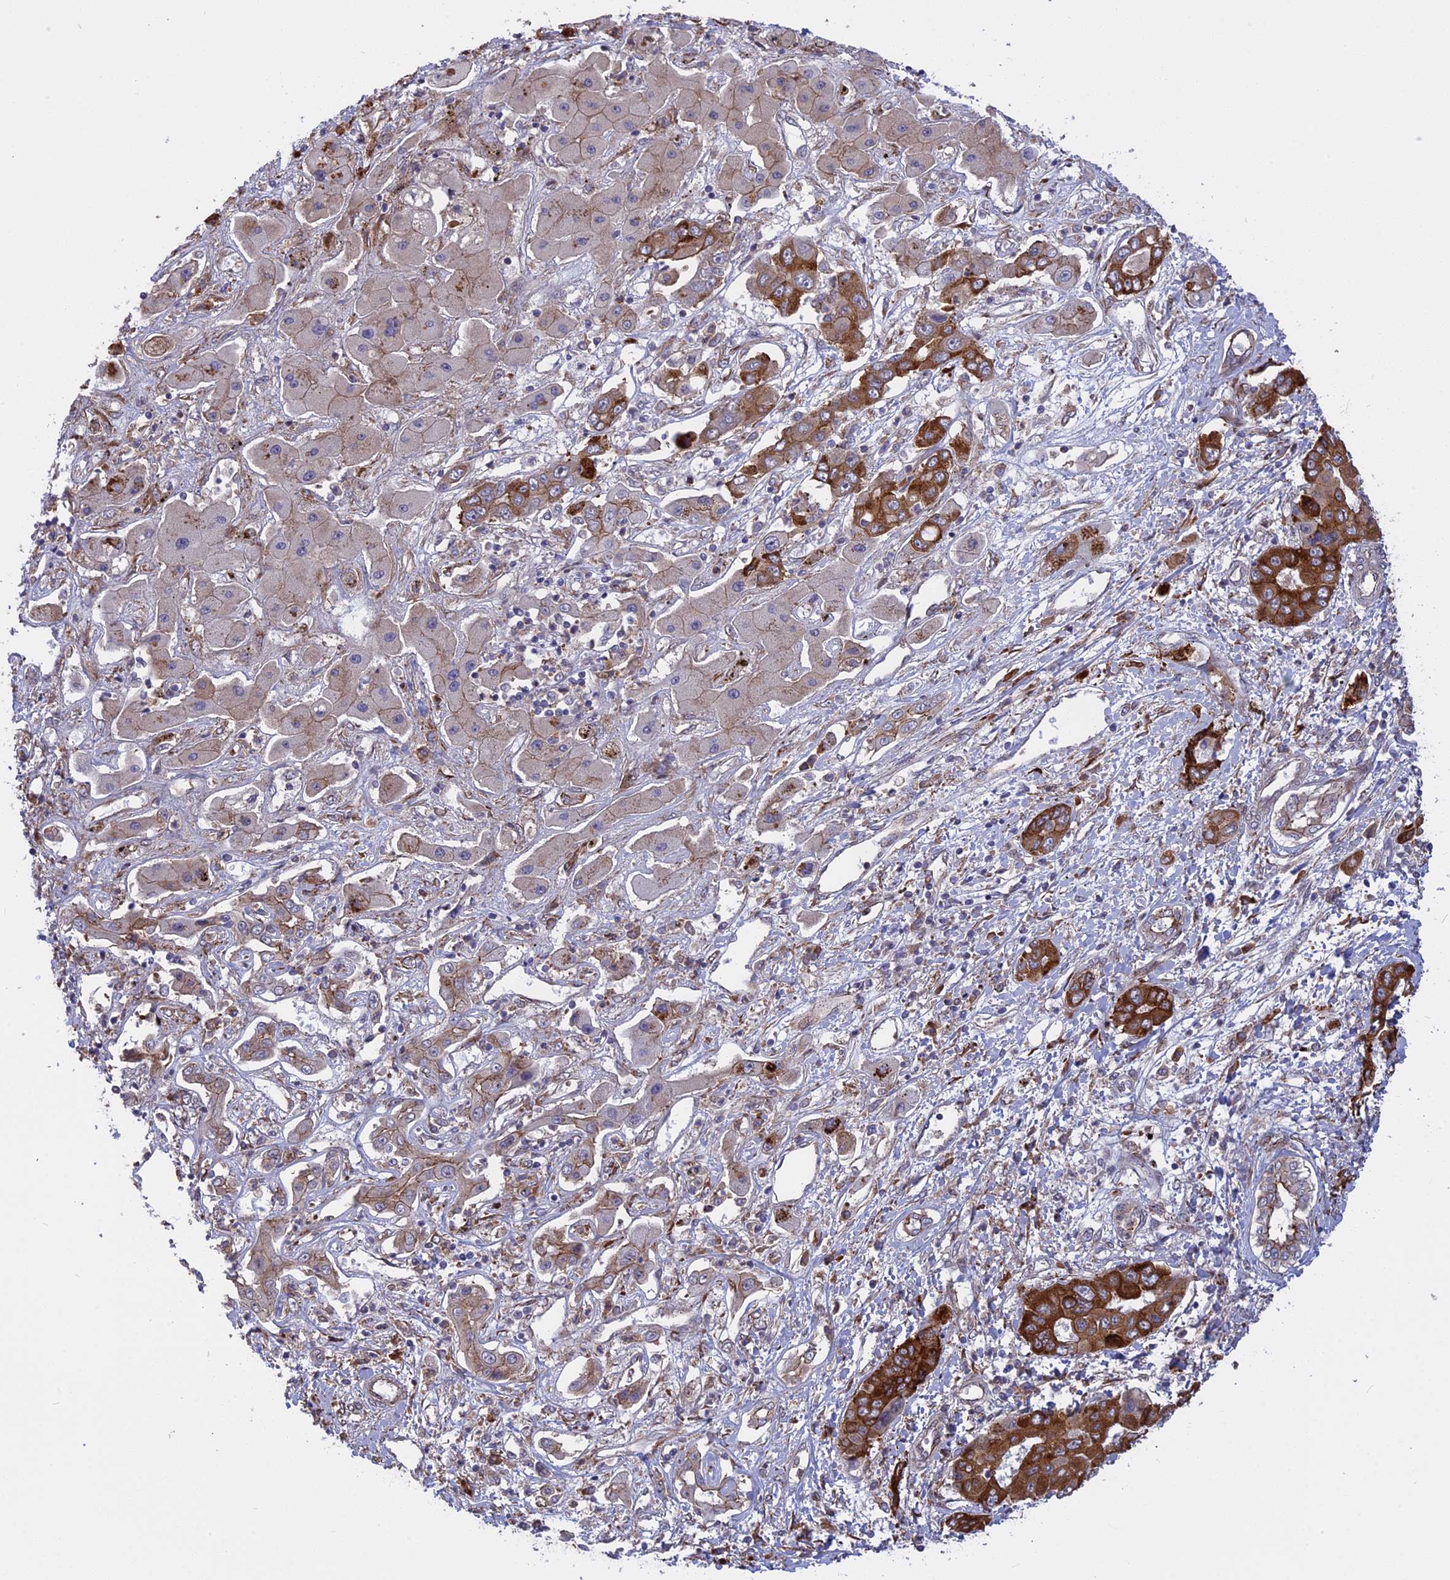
{"staining": {"intensity": "moderate", "quantity": "25%-75%", "location": "cytoplasmic/membranous"}, "tissue": "liver cancer", "cell_type": "Tumor cells", "image_type": "cancer", "snomed": [{"axis": "morphology", "description": "Cholangiocarcinoma"}, {"axis": "topography", "description": "Liver"}], "caption": "Protein staining by immunohistochemistry (IHC) demonstrates moderate cytoplasmic/membranous staining in approximately 25%-75% of tumor cells in cholangiocarcinoma (liver). (brown staining indicates protein expression, while blue staining denotes nuclei).", "gene": "DDX60L", "patient": {"sex": "male", "age": 67}}